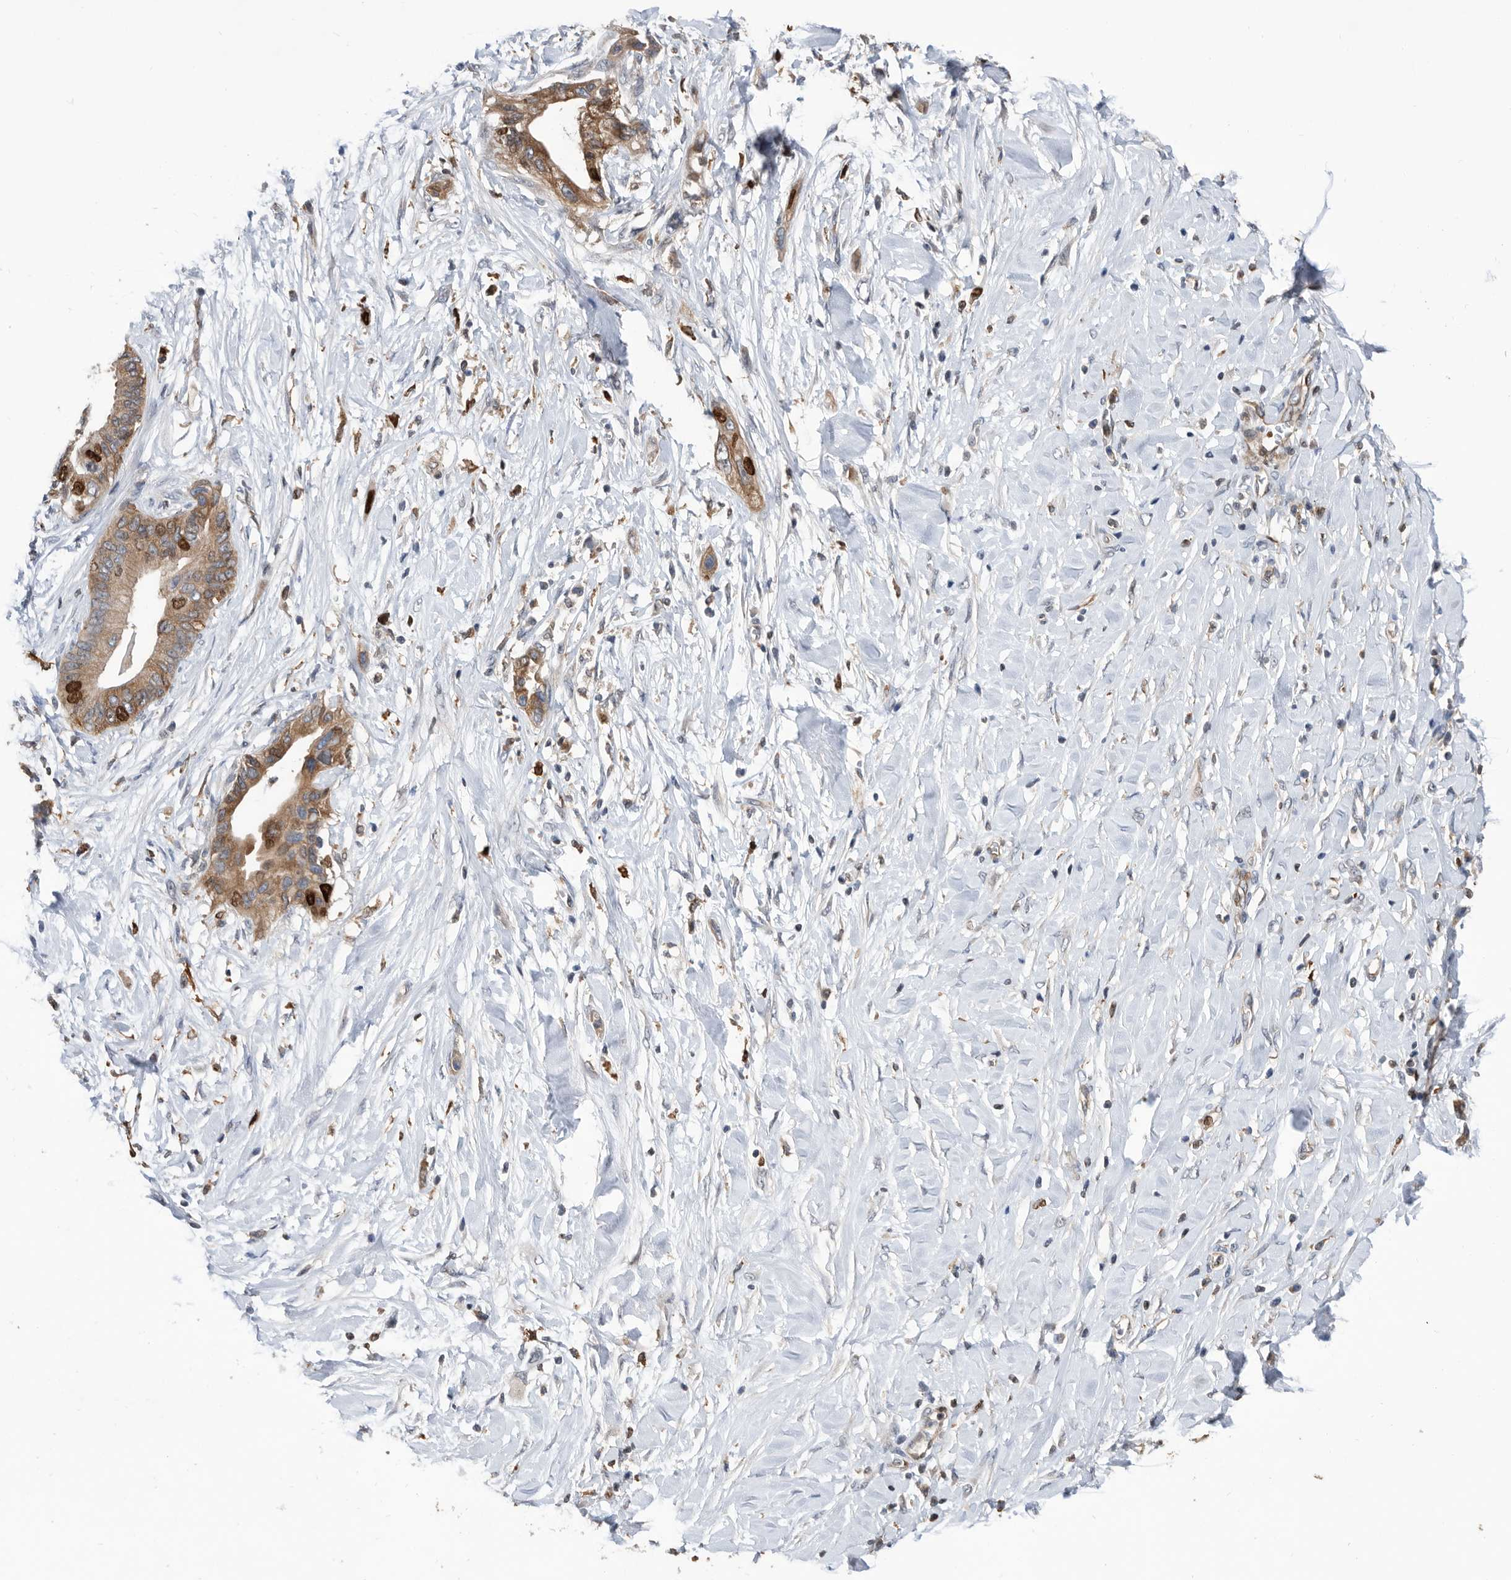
{"staining": {"intensity": "strong", "quantity": "25%-75%", "location": "cytoplasmic/membranous,nuclear"}, "tissue": "pancreatic cancer", "cell_type": "Tumor cells", "image_type": "cancer", "snomed": [{"axis": "morphology", "description": "Normal tissue, NOS"}, {"axis": "morphology", "description": "Adenocarcinoma, NOS"}, {"axis": "topography", "description": "Pancreas"}, {"axis": "topography", "description": "Peripheral nerve tissue"}], "caption": "Pancreatic cancer tissue shows strong cytoplasmic/membranous and nuclear staining in about 25%-75% of tumor cells", "gene": "ATAD2", "patient": {"sex": "male", "age": 59}}